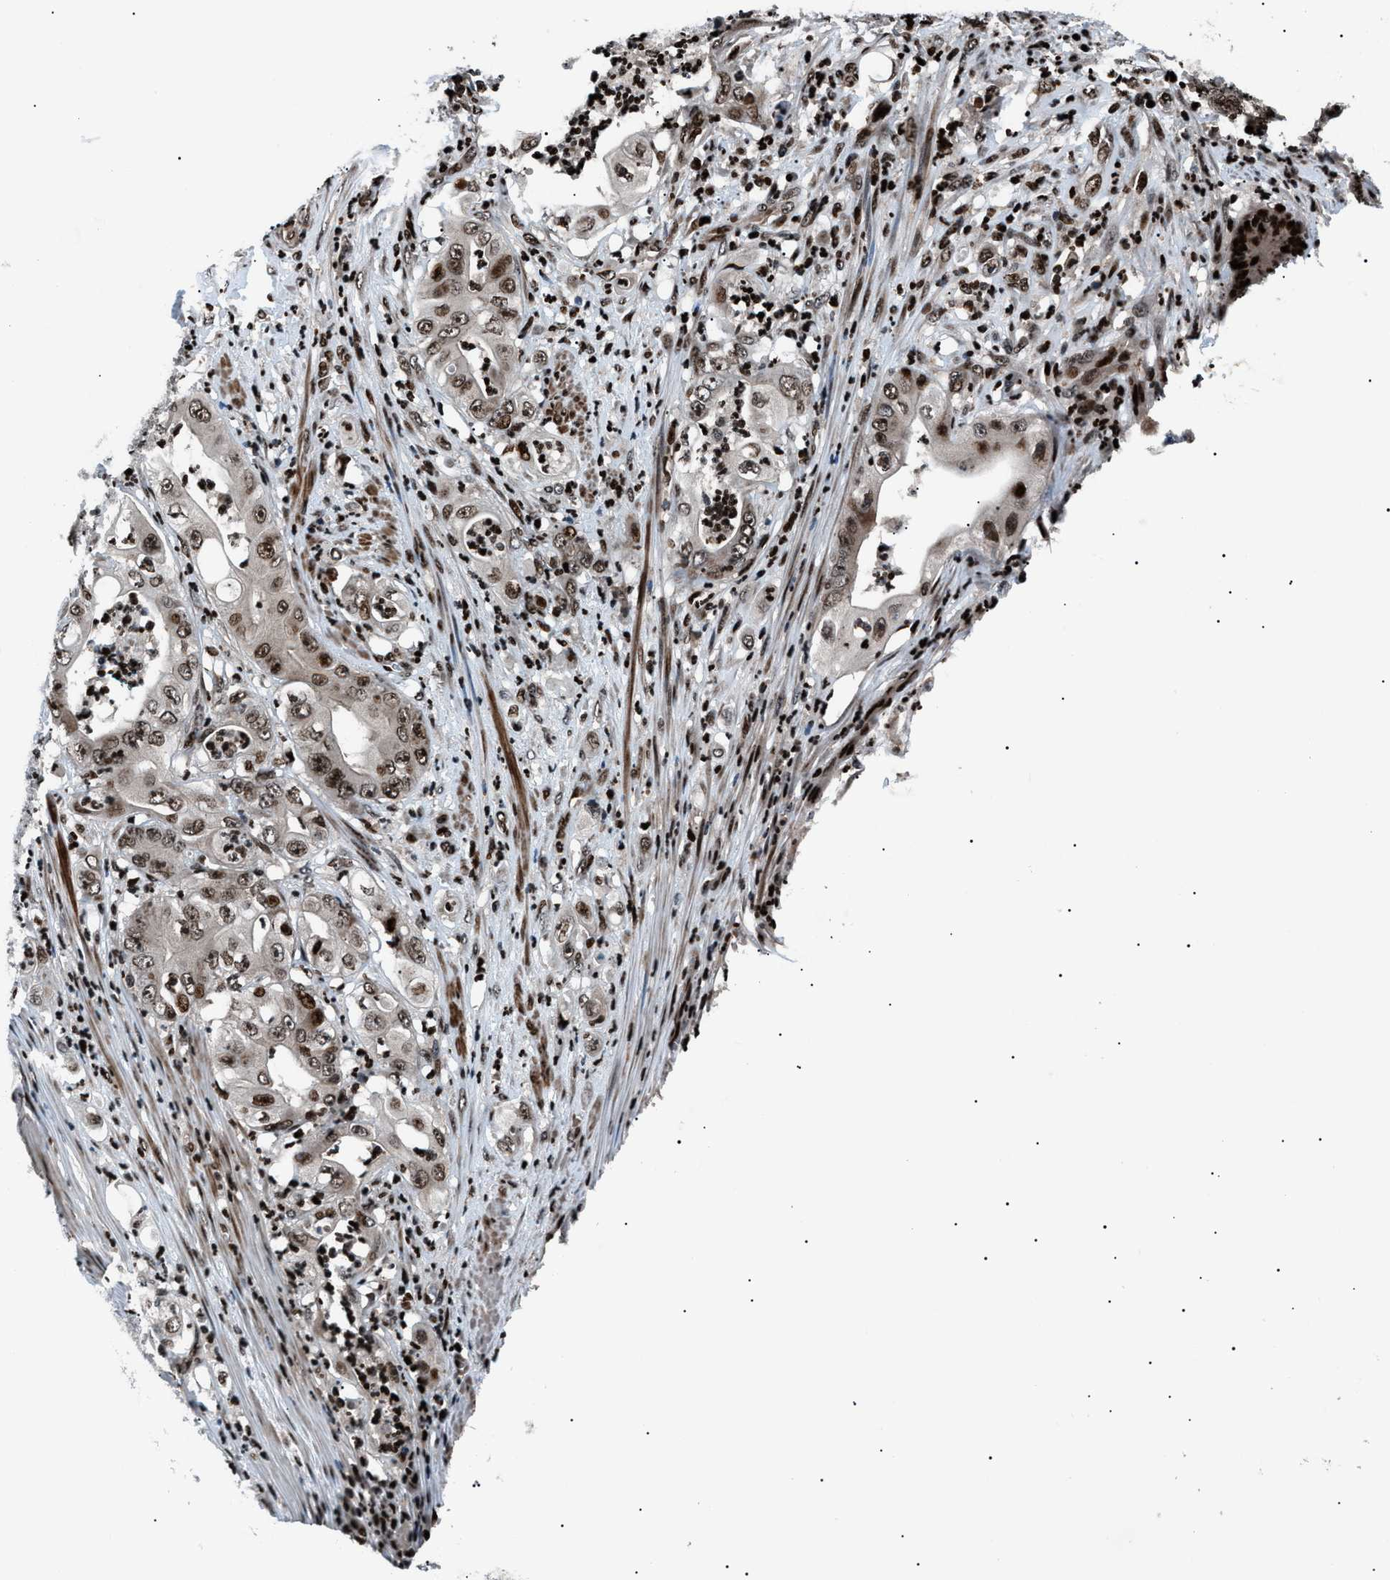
{"staining": {"intensity": "moderate", "quantity": ">75%", "location": "nuclear"}, "tissue": "stomach cancer", "cell_type": "Tumor cells", "image_type": "cancer", "snomed": [{"axis": "morphology", "description": "Adenocarcinoma, NOS"}, {"axis": "topography", "description": "Stomach"}], "caption": "Protein staining shows moderate nuclear expression in about >75% of tumor cells in stomach cancer (adenocarcinoma).", "gene": "PRKX", "patient": {"sex": "female", "age": 73}}